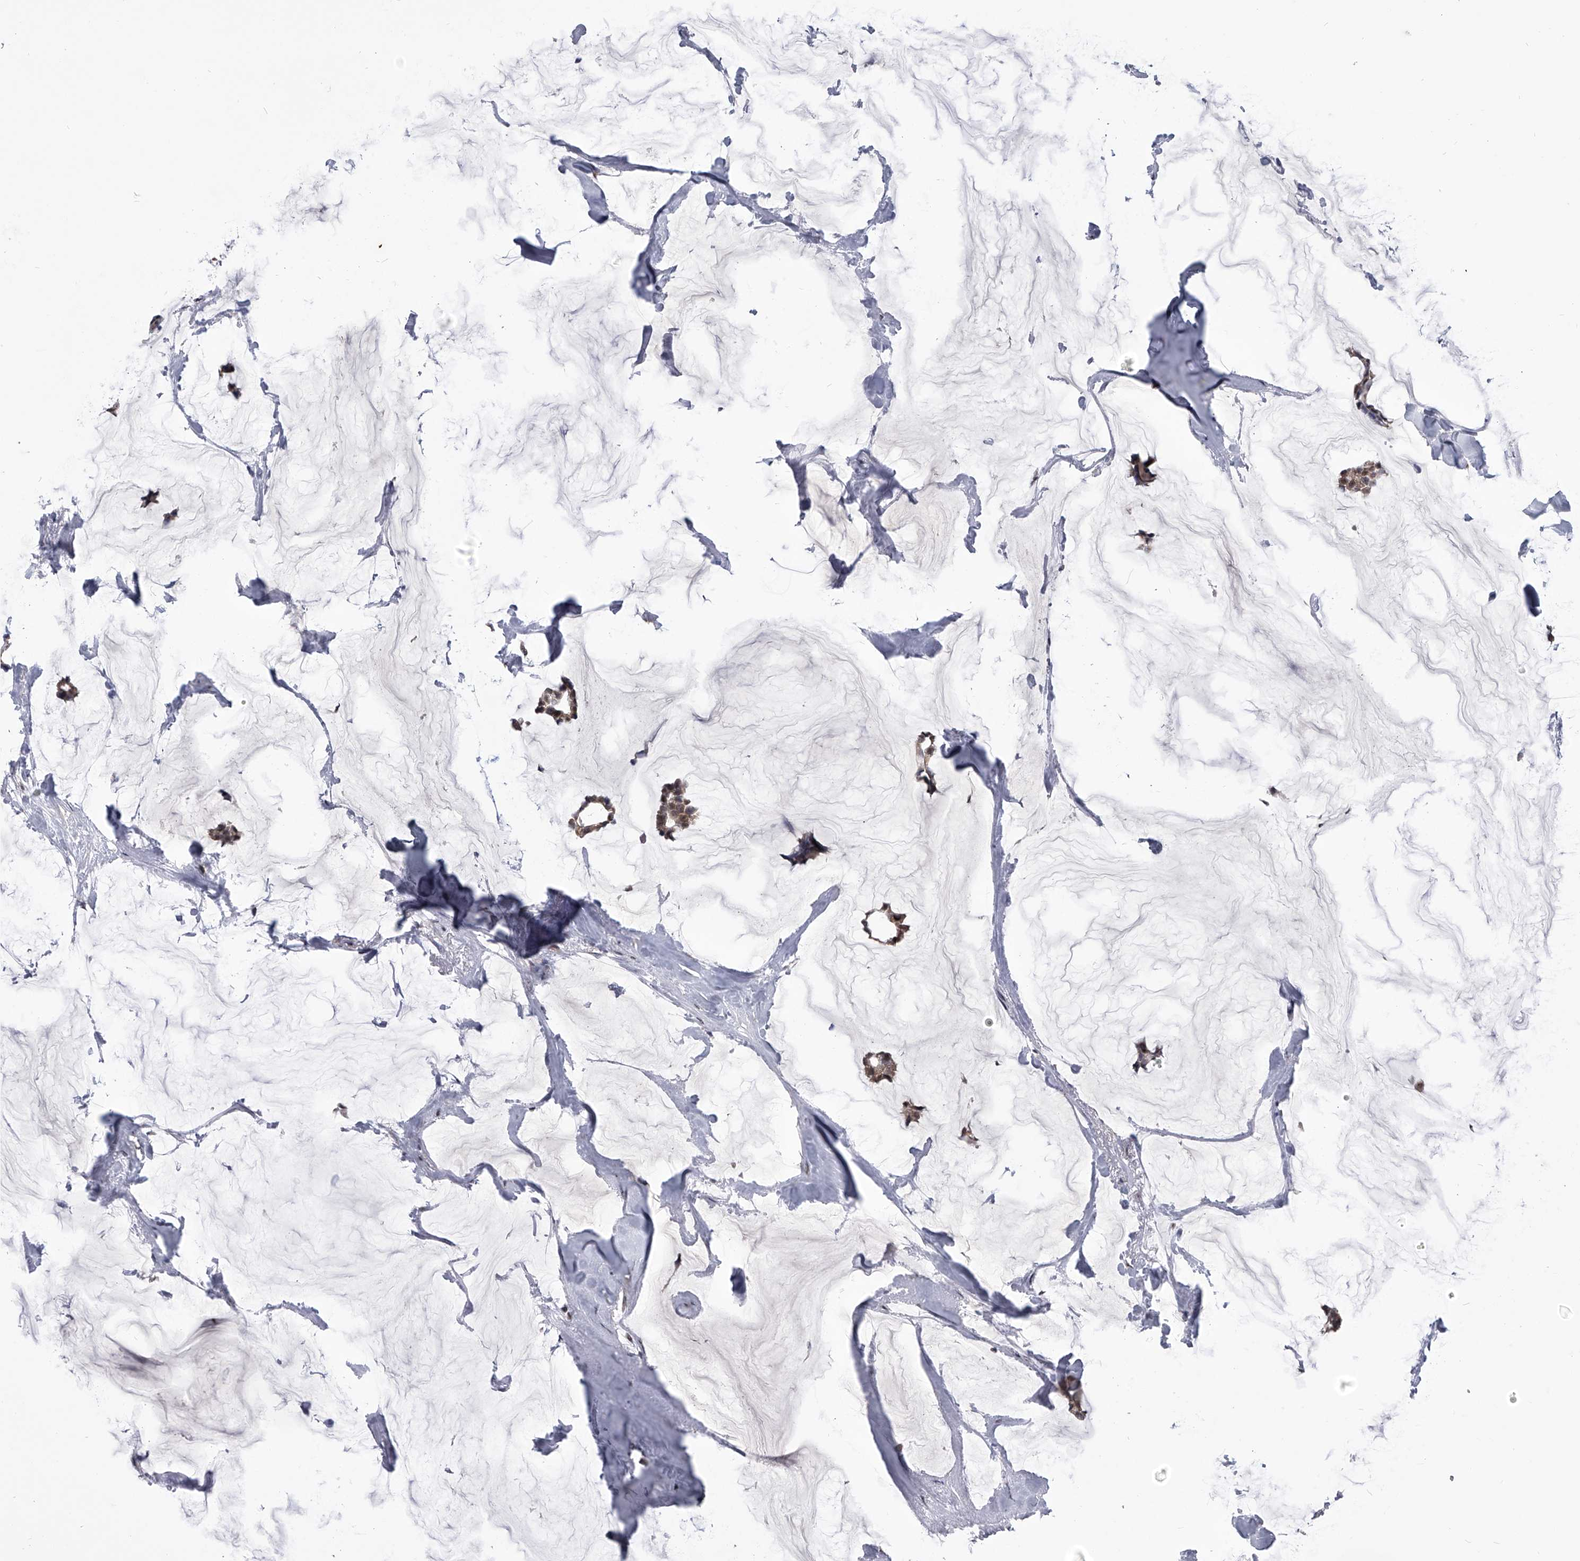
{"staining": {"intensity": "weak", "quantity": "25%-75%", "location": "cytoplasmic/membranous,nuclear"}, "tissue": "breast cancer", "cell_type": "Tumor cells", "image_type": "cancer", "snomed": [{"axis": "morphology", "description": "Duct carcinoma"}, {"axis": "topography", "description": "Breast"}], "caption": "Weak cytoplasmic/membranous and nuclear expression for a protein is identified in about 25%-75% of tumor cells of breast cancer (invasive ductal carcinoma) using immunohistochemistry.", "gene": "ZNF76", "patient": {"sex": "female", "age": 93}}